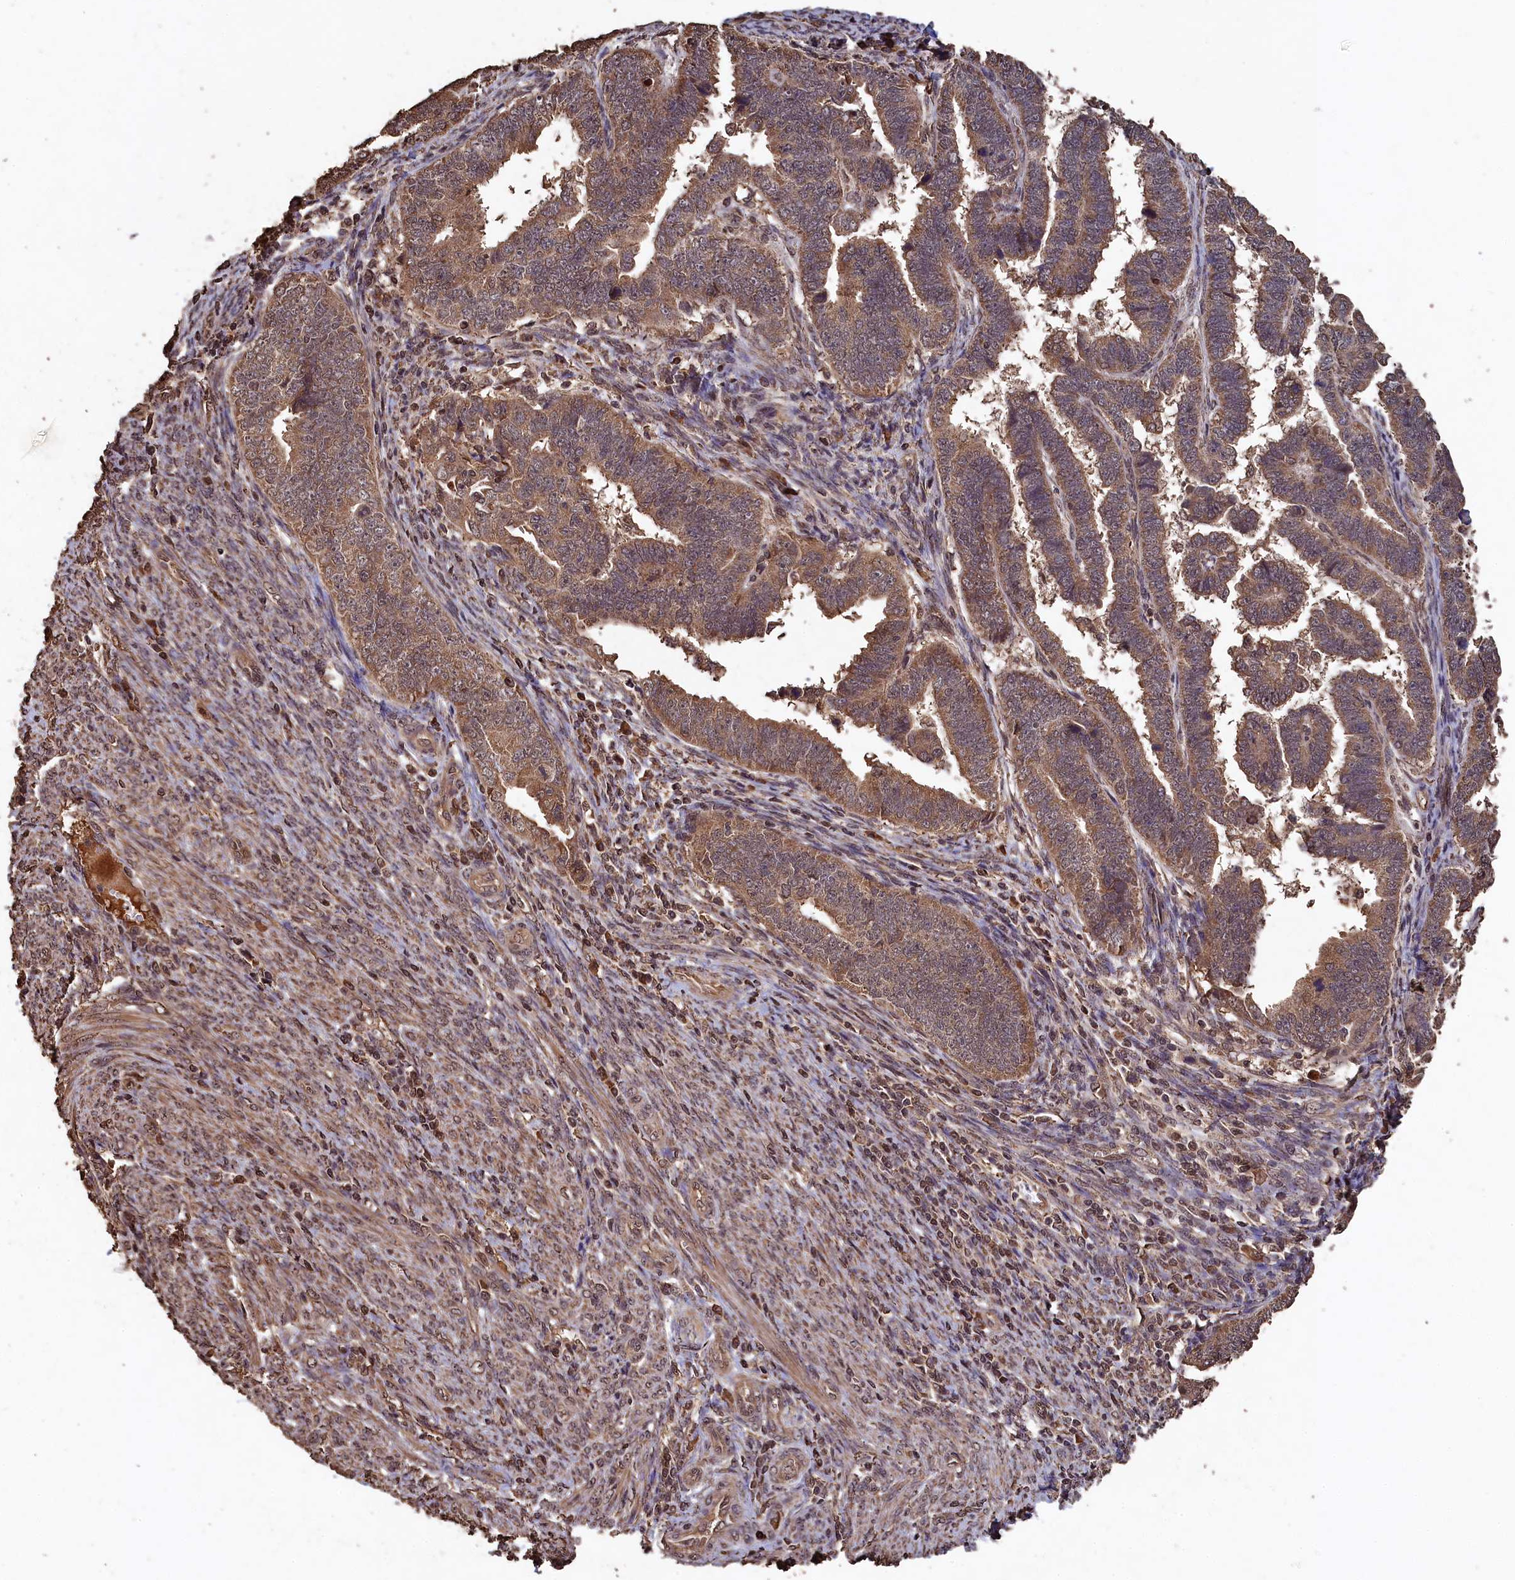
{"staining": {"intensity": "moderate", "quantity": ">75%", "location": "cytoplasmic/membranous,nuclear"}, "tissue": "endometrial cancer", "cell_type": "Tumor cells", "image_type": "cancer", "snomed": [{"axis": "morphology", "description": "Adenocarcinoma, NOS"}, {"axis": "topography", "description": "Endometrium"}], "caption": "Endometrial cancer (adenocarcinoma) tissue shows moderate cytoplasmic/membranous and nuclear positivity in about >75% of tumor cells, visualized by immunohistochemistry.", "gene": "CEP57L1", "patient": {"sex": "female", "age": 75}}